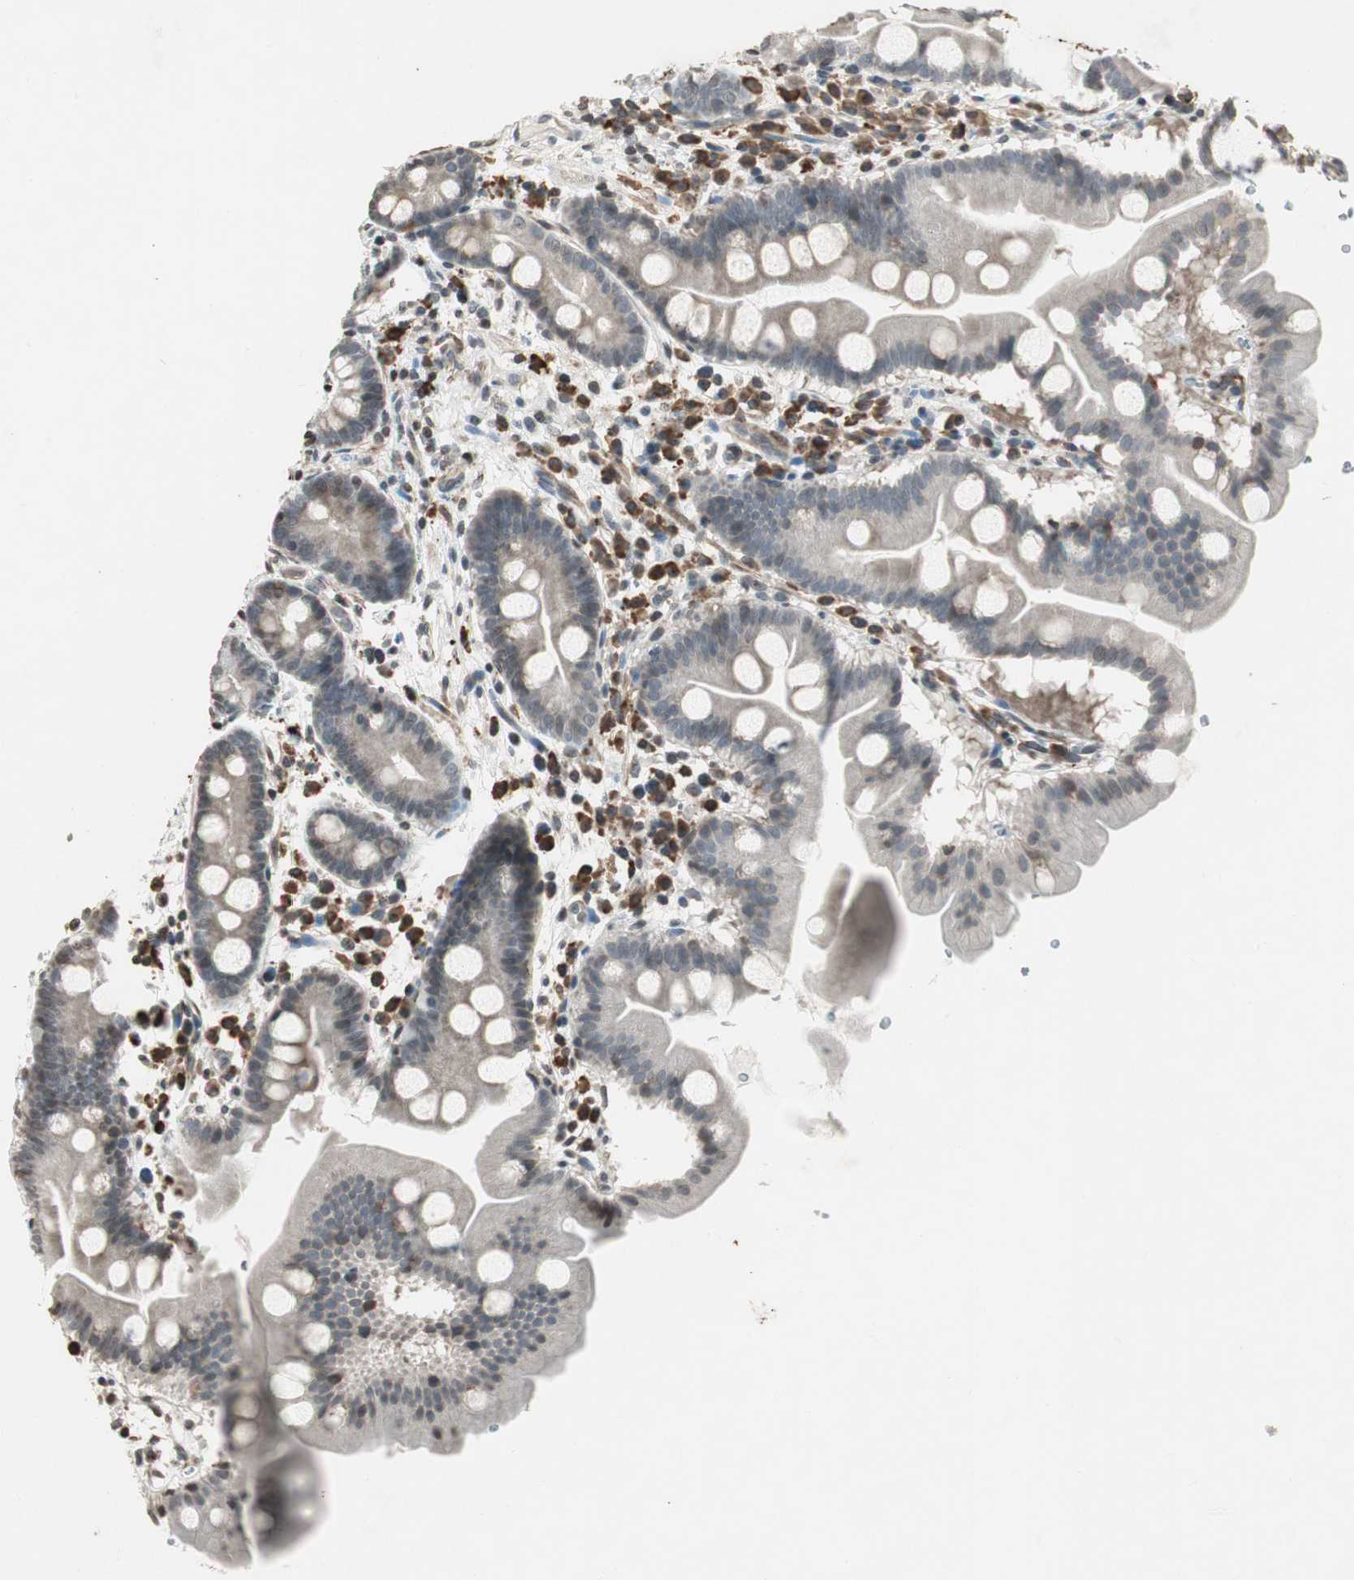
{"staining": {"intensity": "weak", "quantity": ">75%", "location": "cytoplasmic/membranous,nuclear"}, "tissue": "duodenum", "cell_type": "Glandular cells", "image_type": "normal", "snomed": [{"axis": "morphology", "description": "Normal tissue, NOS"}, {"axis": "topography", "description": "Duodenum"}], "caption": "An immunohistochemistry histopathology image of benign tissue is shown. Protein staining in brown labels weak cytoplasmic/membranous,nuclear positivity in duodenum within glandular cells.", "gene": "PRKG1", "patient": {"sex": "male", "age": 50}}